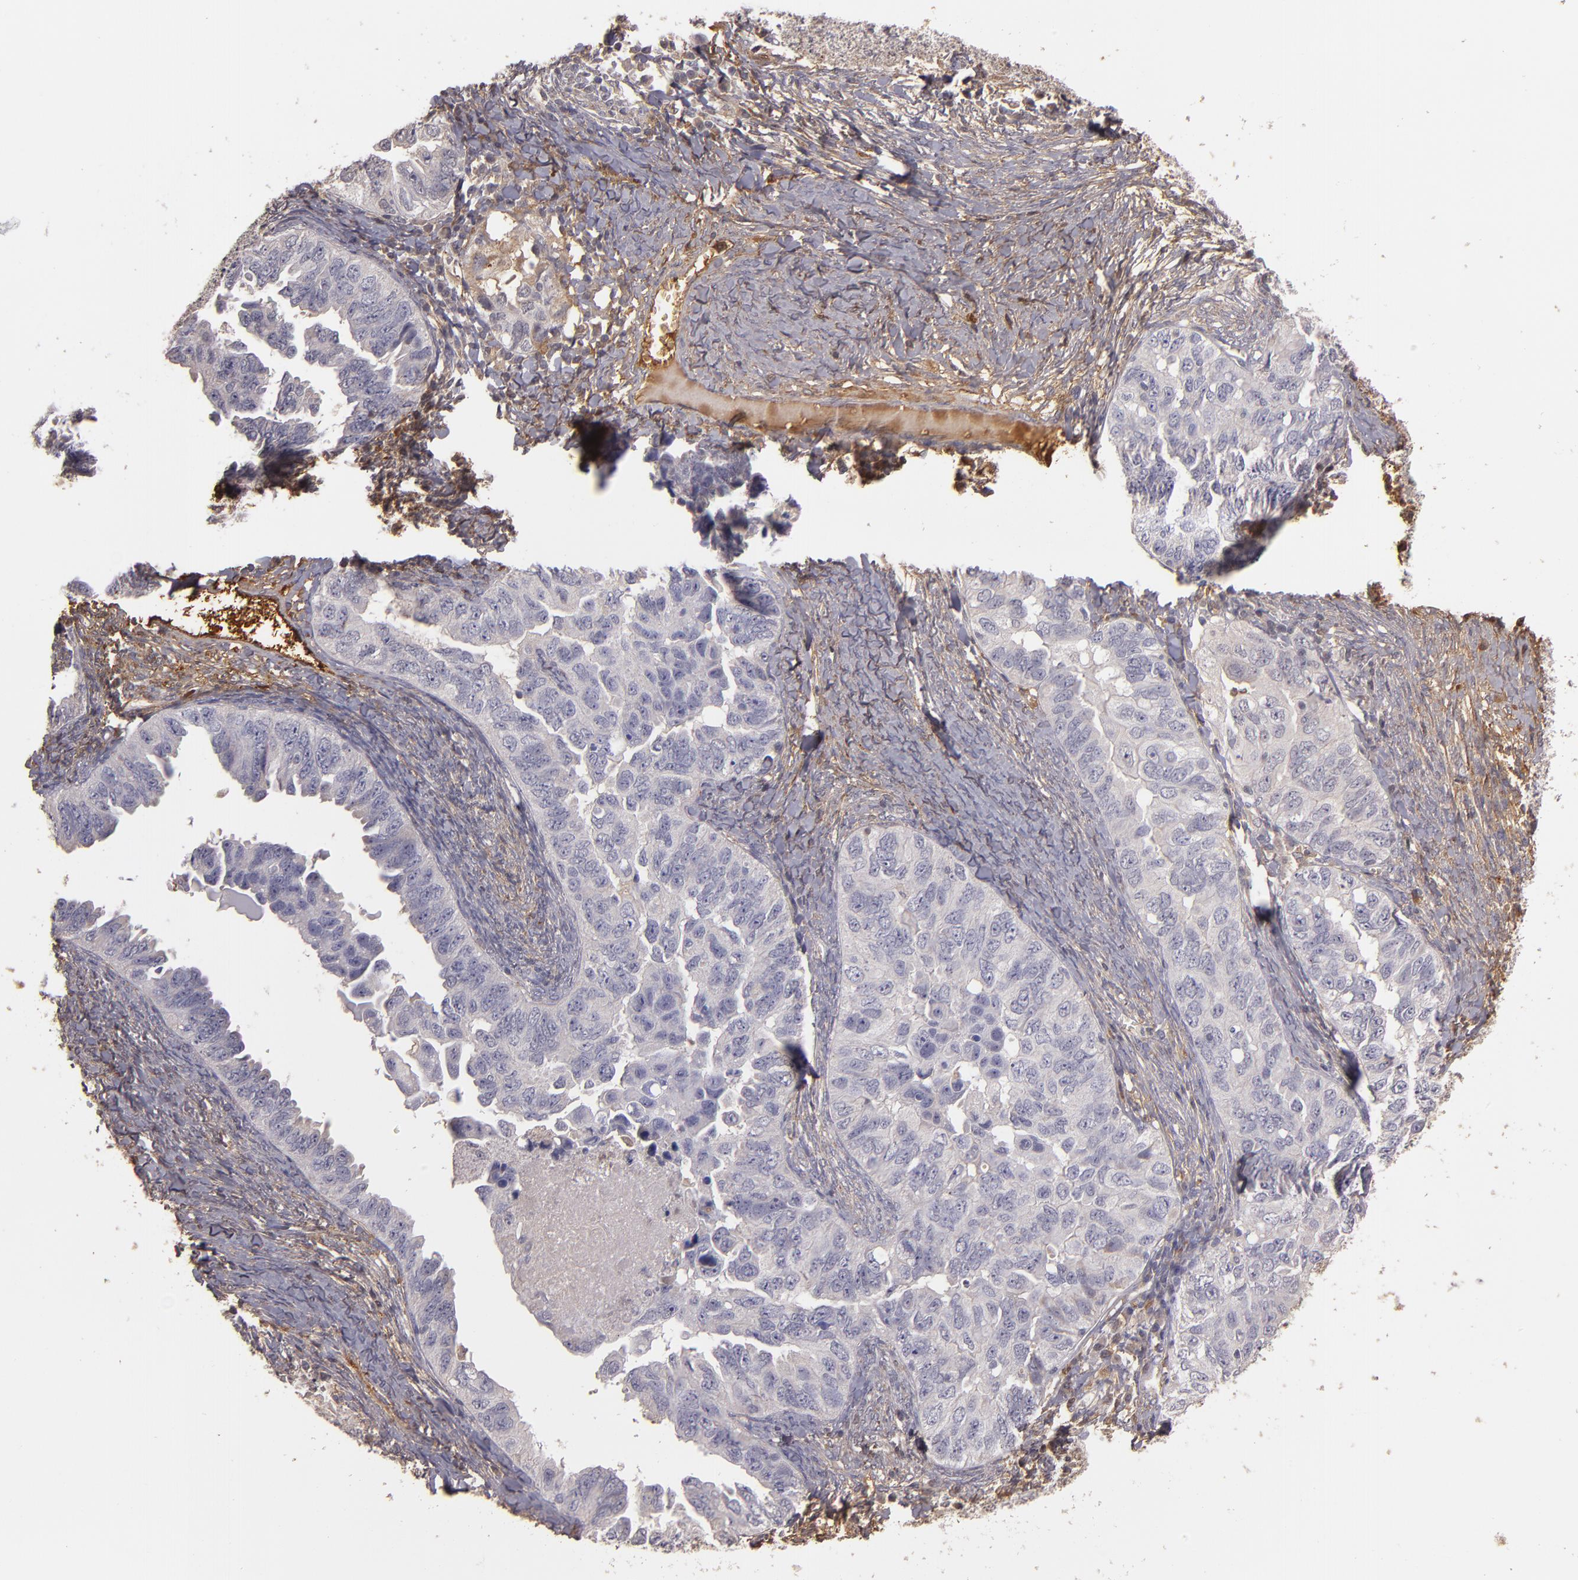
{"staining": {"intensity": "weak", "quantity": "<25%", "location": "cytoplasmic/membranous"}, "tissue": "ovarian cancer", "cell_type": "Tumor cells", "image_type": "cancer", "snomed": [{"axis": "morphology", "description": "Cystadenocarcinoma, serous, NOS"}, {"axis": "topography", "description": "Ovary"}], "caption": "High magnification brightfield microscopy of ovarian cancer stained with DAB (brown) and counterstained with hematoxylin (blue): tumor cells show no significant staining.", "gene": "SERPINC1", "patient": {"sex": "female", "age": 82}}